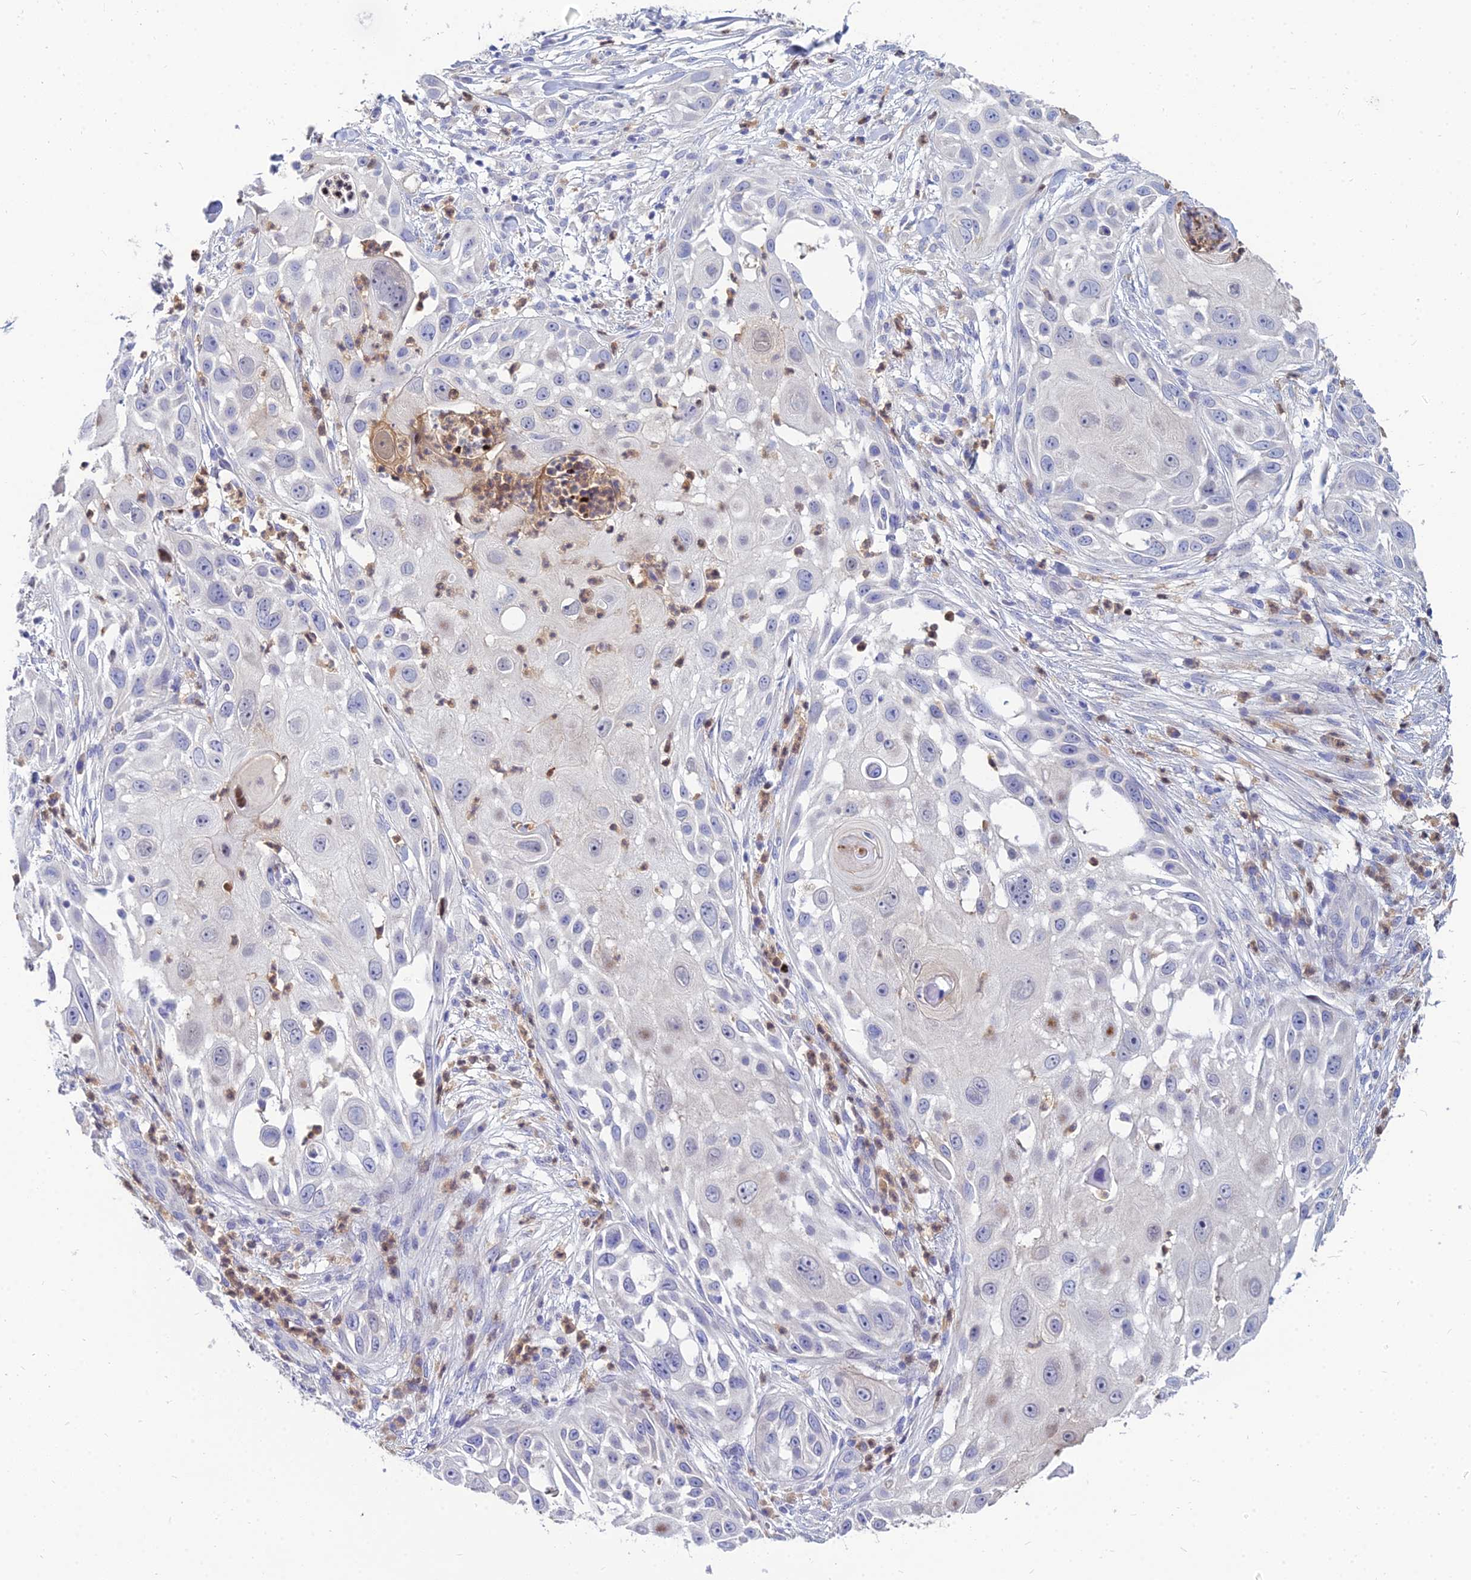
{"staining": {"intensity": "negative", "quantity": "none", "location": "none"}, "tissue": "skin cancer", "cell_type": "Tumor cells", "image_type": "cancer", "snomed": [{"axis": "morphology", "description": "Squamous cell carcinoma, NOS"}, {"axis": "topography", "description": "Skin"}], "caption": "Immunohistochemistry (IHC) micrograph of neoplastic tissue: skin squamous cell carcinoma stained with DAB exhibits no significant protein staining in tumor cells.", "gene": "GOLGA6D", "patient": {"sex": "female", "age": 44}}